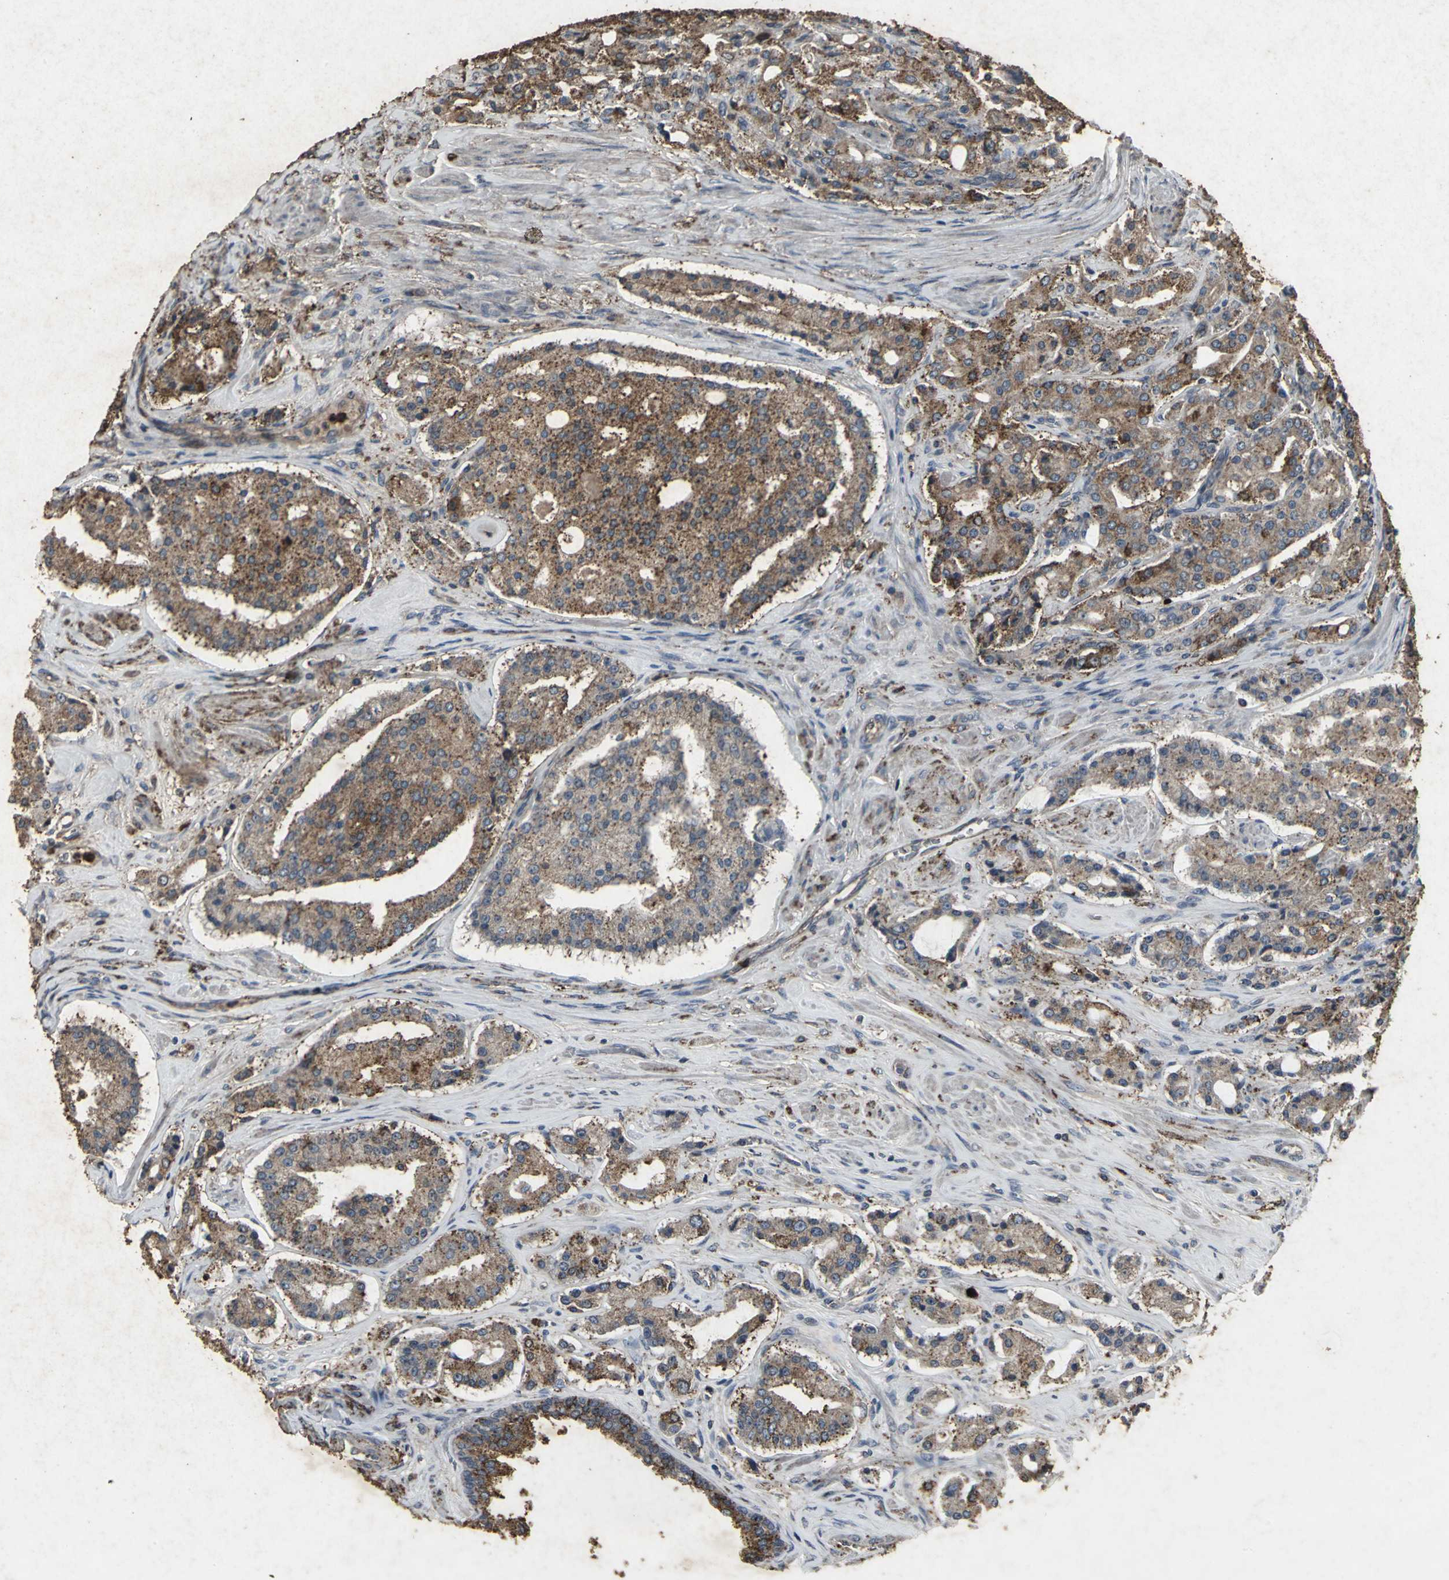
{"staining": {"intensity": "moderate", "quantity": ">75%", "location": "cytoplasmic/membranous"}, "tissue": "prostate cancer", "cell_type": "Tumor cells", "image_type": "cancer", "snomed": [{"axis": "morphology", "description": "Adenocarcinoma, Medium grade"}, {"axis": "topography", "description": "Prostate"}], "caption": "Adenocarcinoma (medium-grade) (prostate) stained for a protein reveals moderate cytoplasmic/membranous positivity in tumor cells.", "gene": "CCR9", "patient": {"sex": "male", "age": 72}}